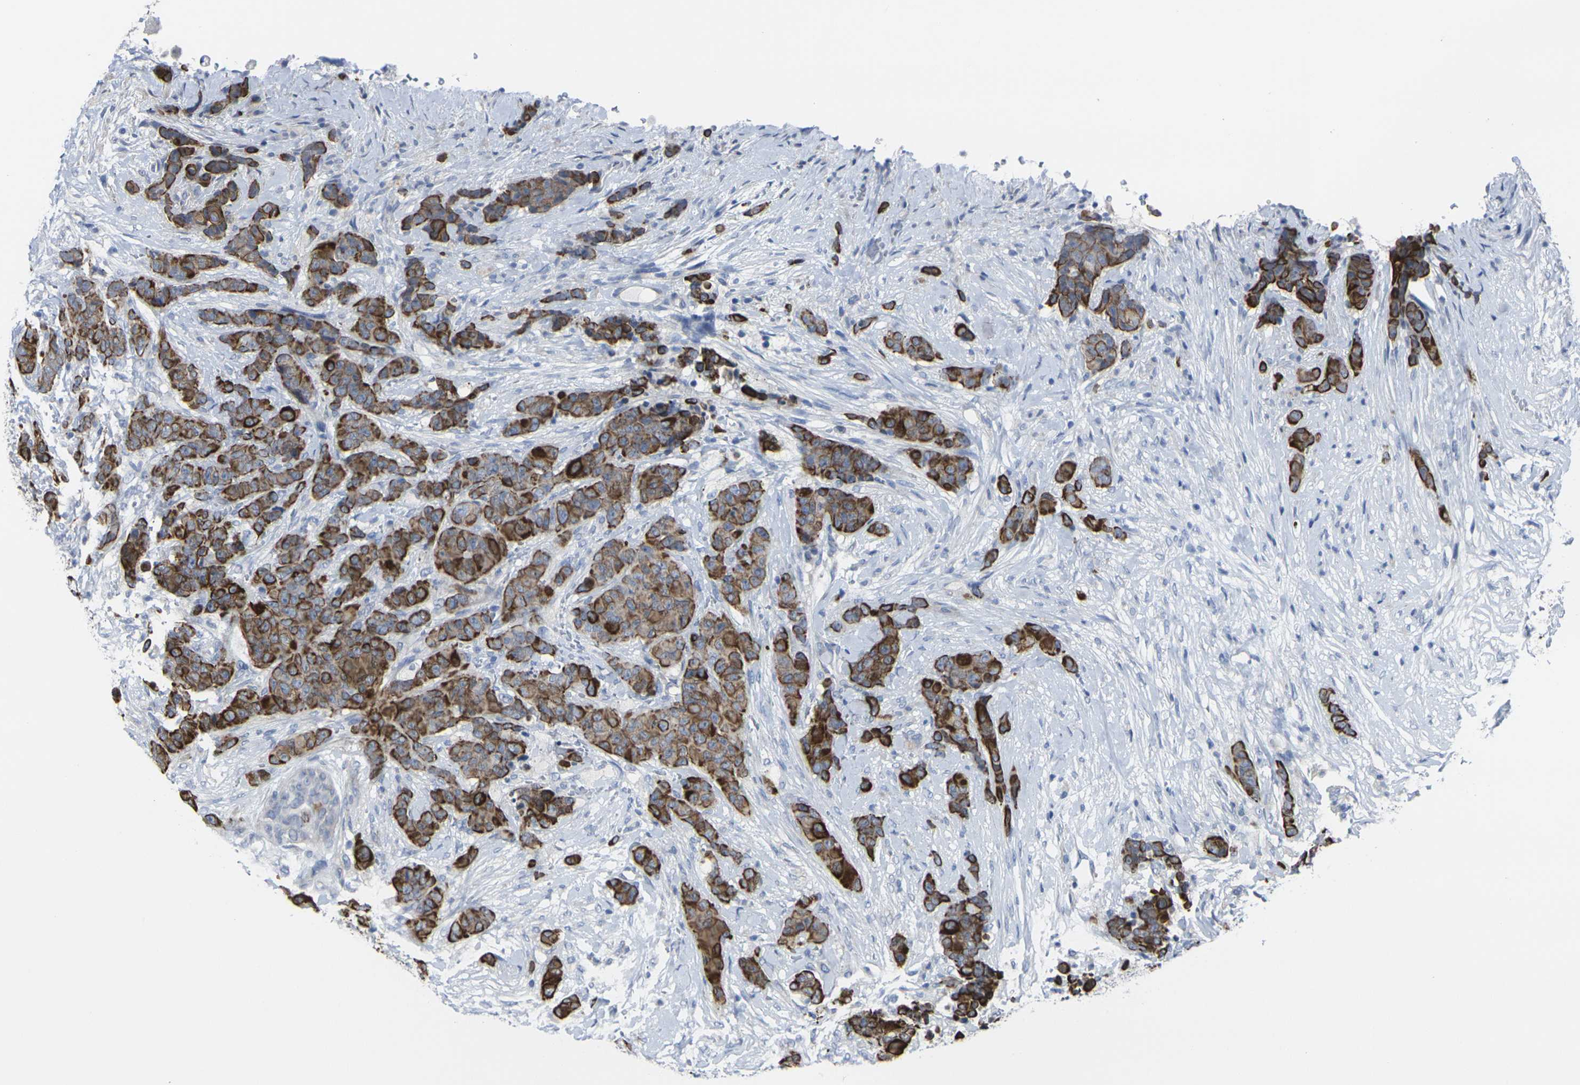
{"staining": {"intensity": "strong", "quantity": ">75%", "location": "cytoplasmic/membranous"}, "tissue": "breast cancer", "cell_type": "Tumor cells", "image_type": "cancer", "snomed": [{"axis": "morphology", "description": "Duct carcinoma"}, {"axis": "topography", "description": "Breast"}], "caption": "Immunohistochemistry of breast intraductal carcinoma exhibits high levels of strong cytoplasmic/membranous staining in approximately >75% of tumor cells.", "gene": "ANKRD46", "patient": {"sex": "female", "age": 40}}